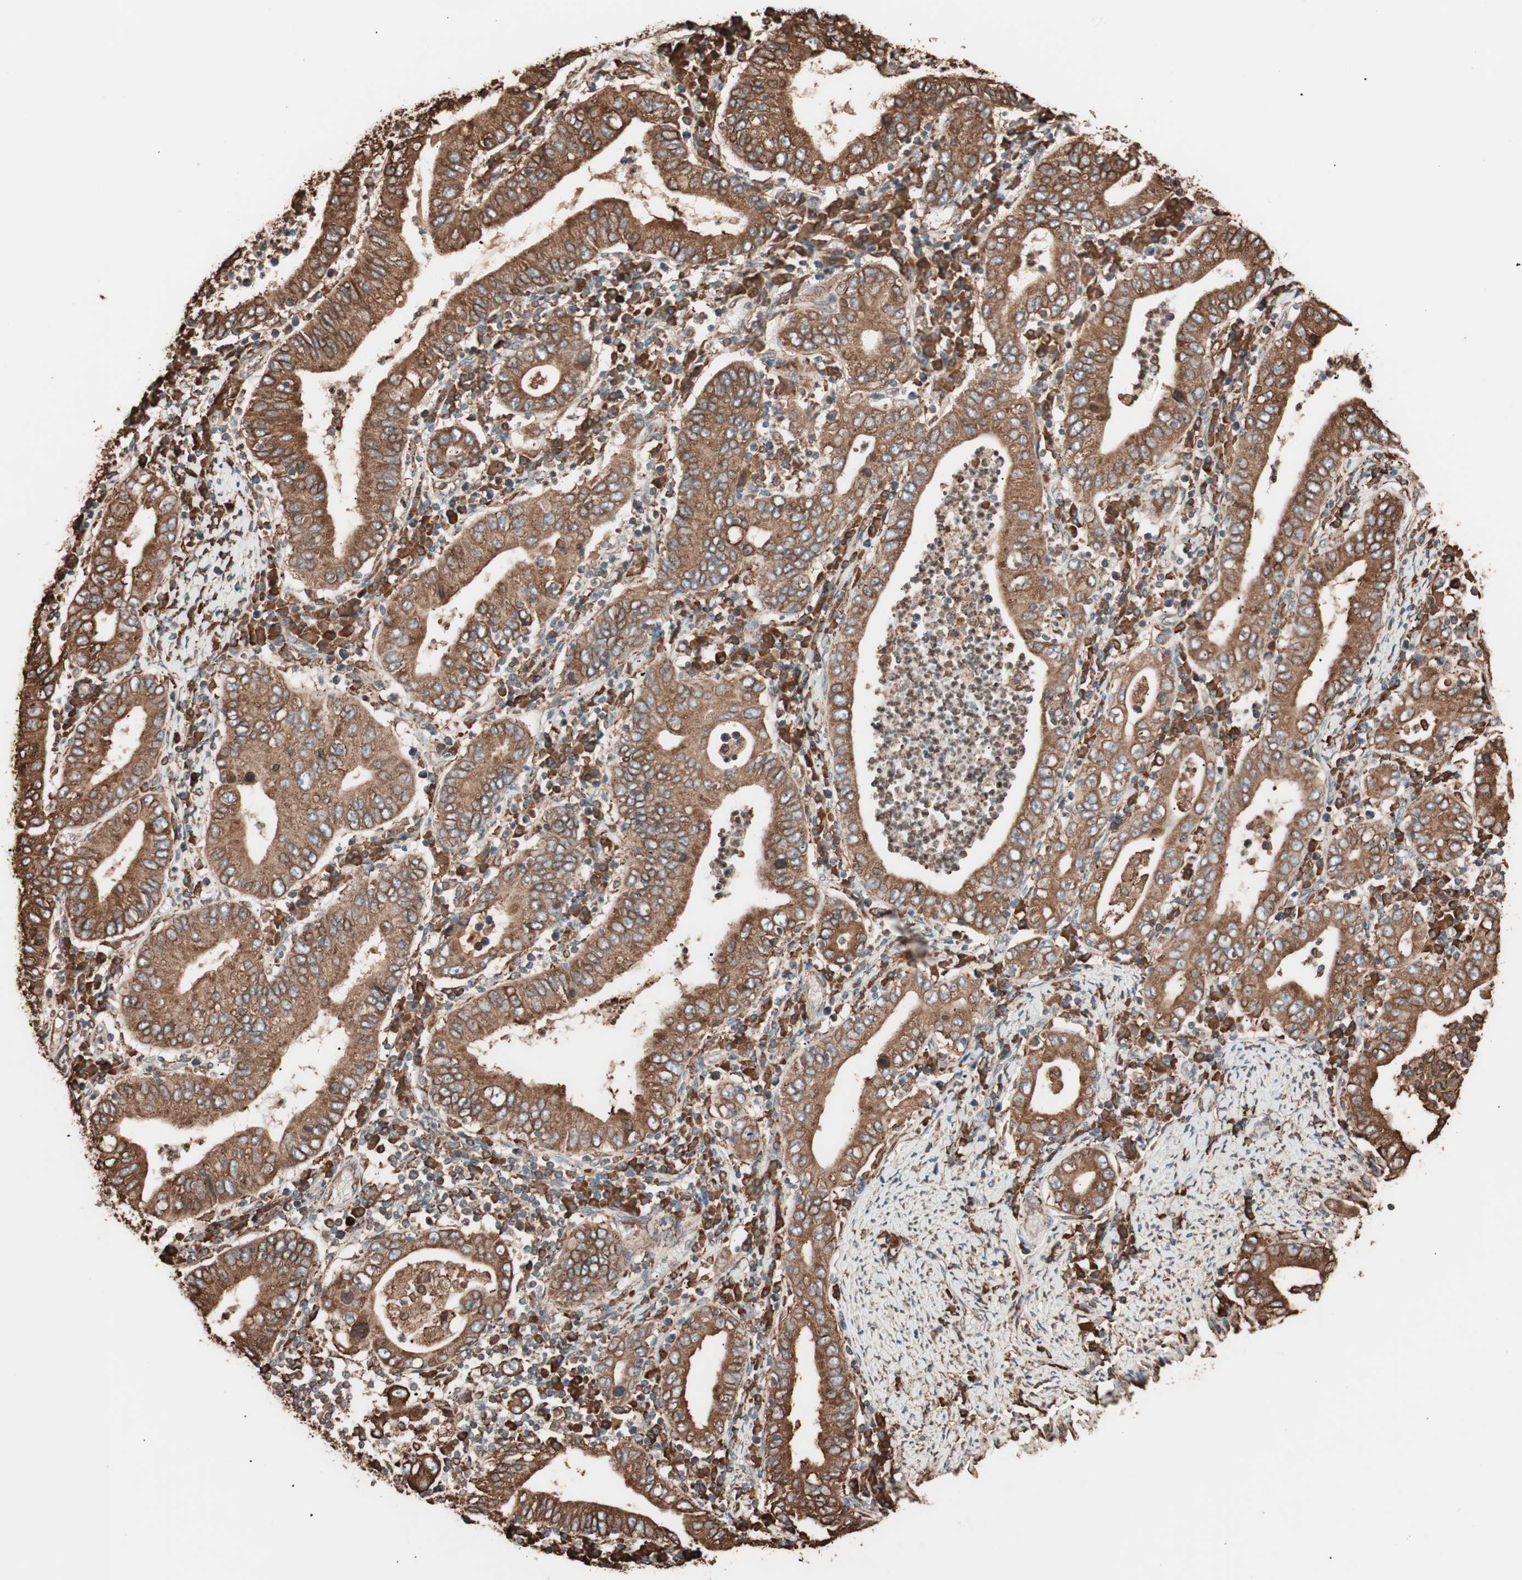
{"staining": {"intensity": "strong", "quantity": ">75%", "location": "cytoplasmic/membranous"}, "tissue": "stomach cancer", "cell_type": "Tumor cells", "image_type": "cancer", "snomed": [{"axis": "morphology", "description": "Normal tissue, NOS"}, {"axis": "morphology", "description": "Adenocarcinoma, NOS"}, {"axis": "topography", "description": "Esophagus"}, {"axis": "topography", "description": "Stomach, upper"}, {"axis": "topography", "description": "Peripheral nerve tissue"}], "caption": "A brown stain shows strong cytoplasmic/membranous expression of a protein in human stomach cancer tumor cells. The protein is stained brown, and the nuclei are stained in blue (DAB (3,3'-diaminobenzidine) IHC with brightfield microscopy, high magnification).", "gene": "VEGFA", "patient": {"sex": "male", "age": 62}}